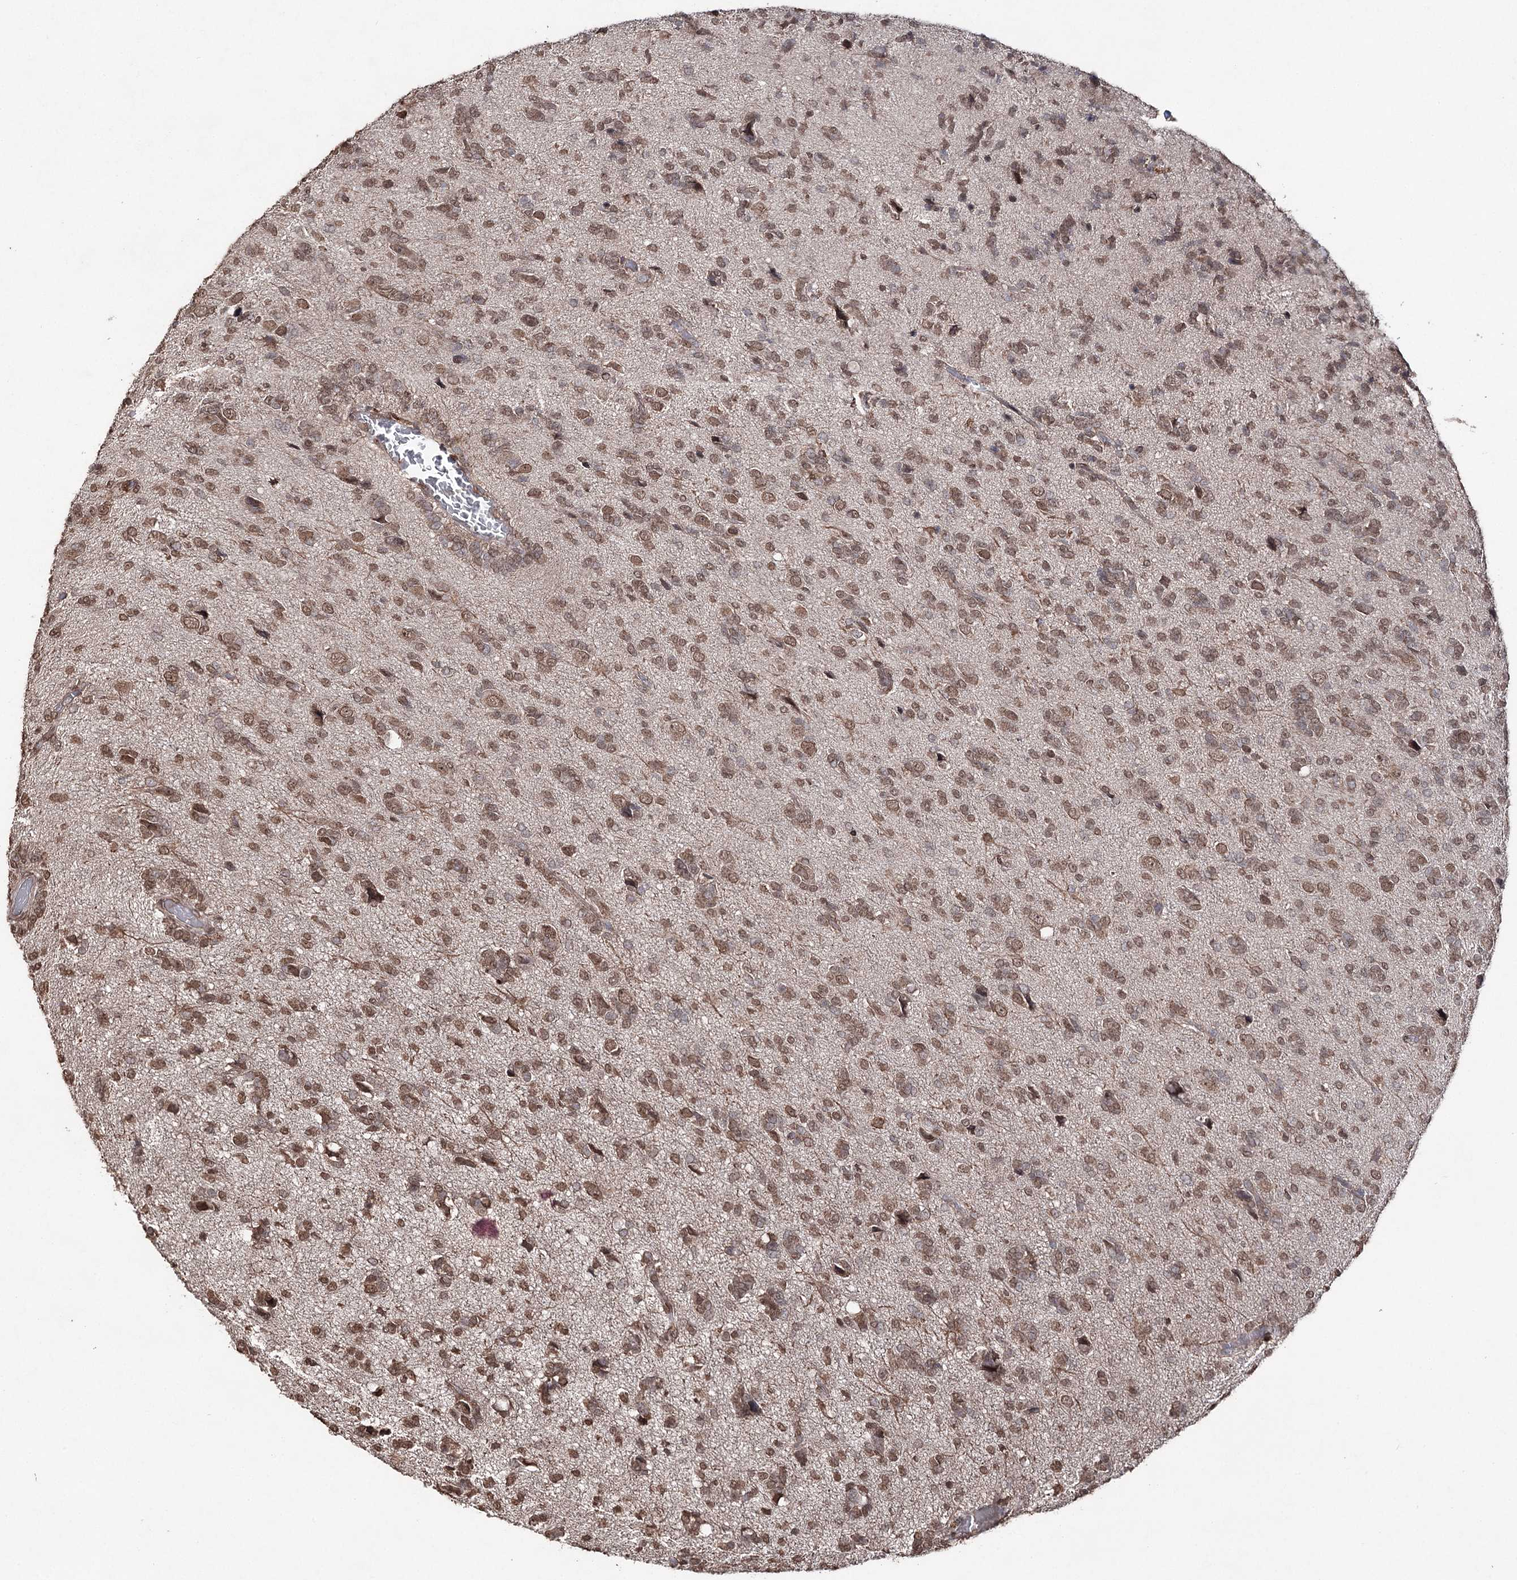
{"staining": {"intensity": "moderate", "quantity": ">75%", "location": "nuclear"}, "tissue": "glioma", "cell_type": "Tumor cells", "image_type": "cancer", "snomed": [{"axis": "morphology", "description": "Glioma, malignant, High grade"}, {"axis": "topography", "description": "Brain"}], "caption": "A high-resolution histopathology image shows immunohistochemistry (IHC) staining of glioma, which reveals moderate nuclear expression in about >75% of tumor cells. (DAB = brown stain, brightfield microscopy at high magnification).", "gene": "ATG14", "patient": {"sex": "female", "age": 59}}